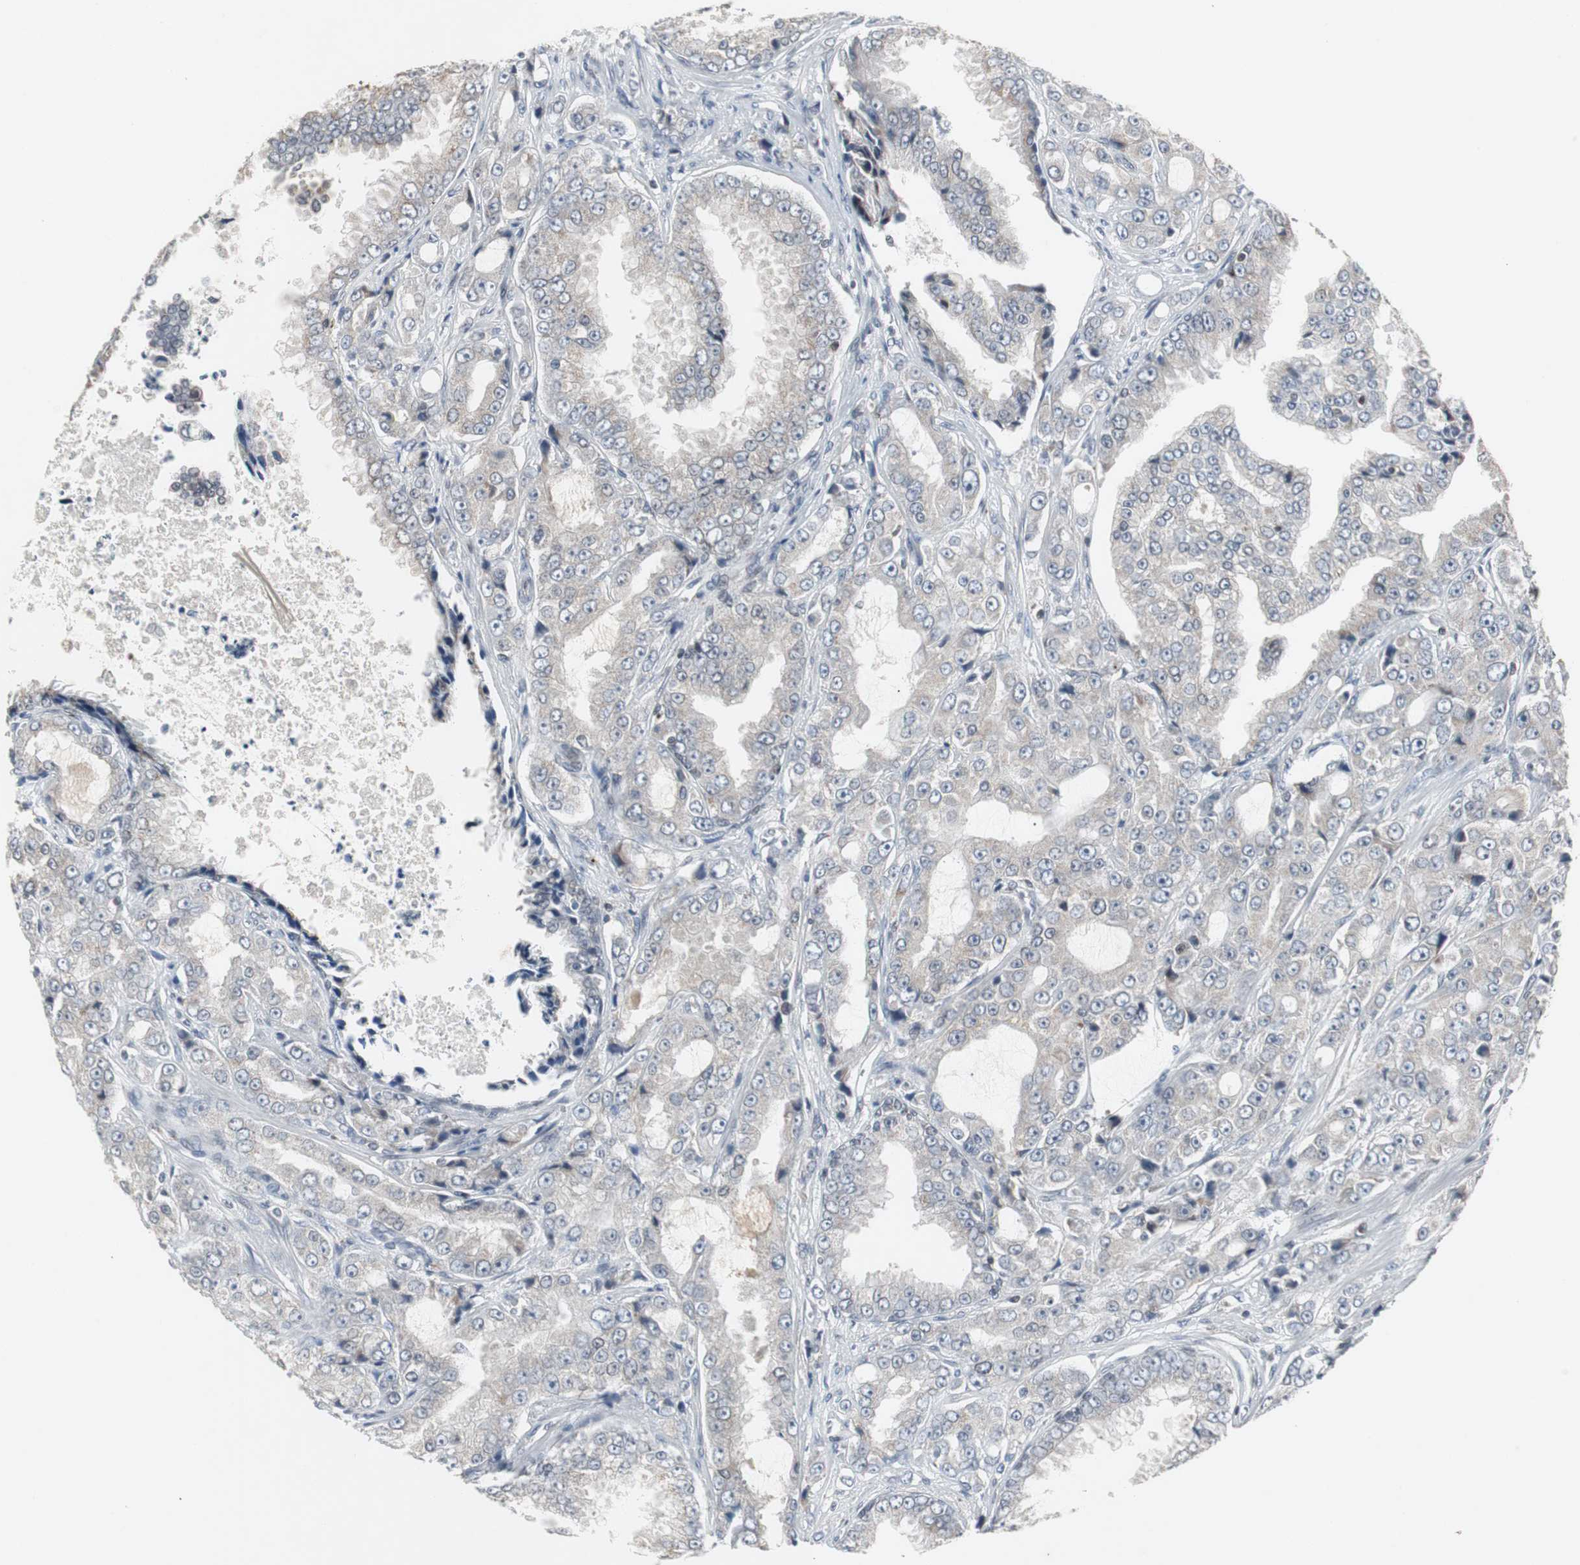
{"staining": {"intensity": "negative", "quantity": "none", "location": "none"}, "tissue": "prostate cancer", "cell_type": "Tumor cells", "image_type": "cancer", "snomed": [{"axis": "morphology", "description": "Adenocarcinoma, High grade"}, {"axis": "topography", "description": "Prostate"}], "caption": "Histopathology image shows no significant protein staining in tumor cells of prostate adenocarcinoma (high-grade). The staining is performed using DAB (3,3'-diaminobenzidine) brown chromogen with nuclei counter-stained in using hematoxylin.", "gene": "ZNF396", "patient": {"sex": "male", "age": 73}}